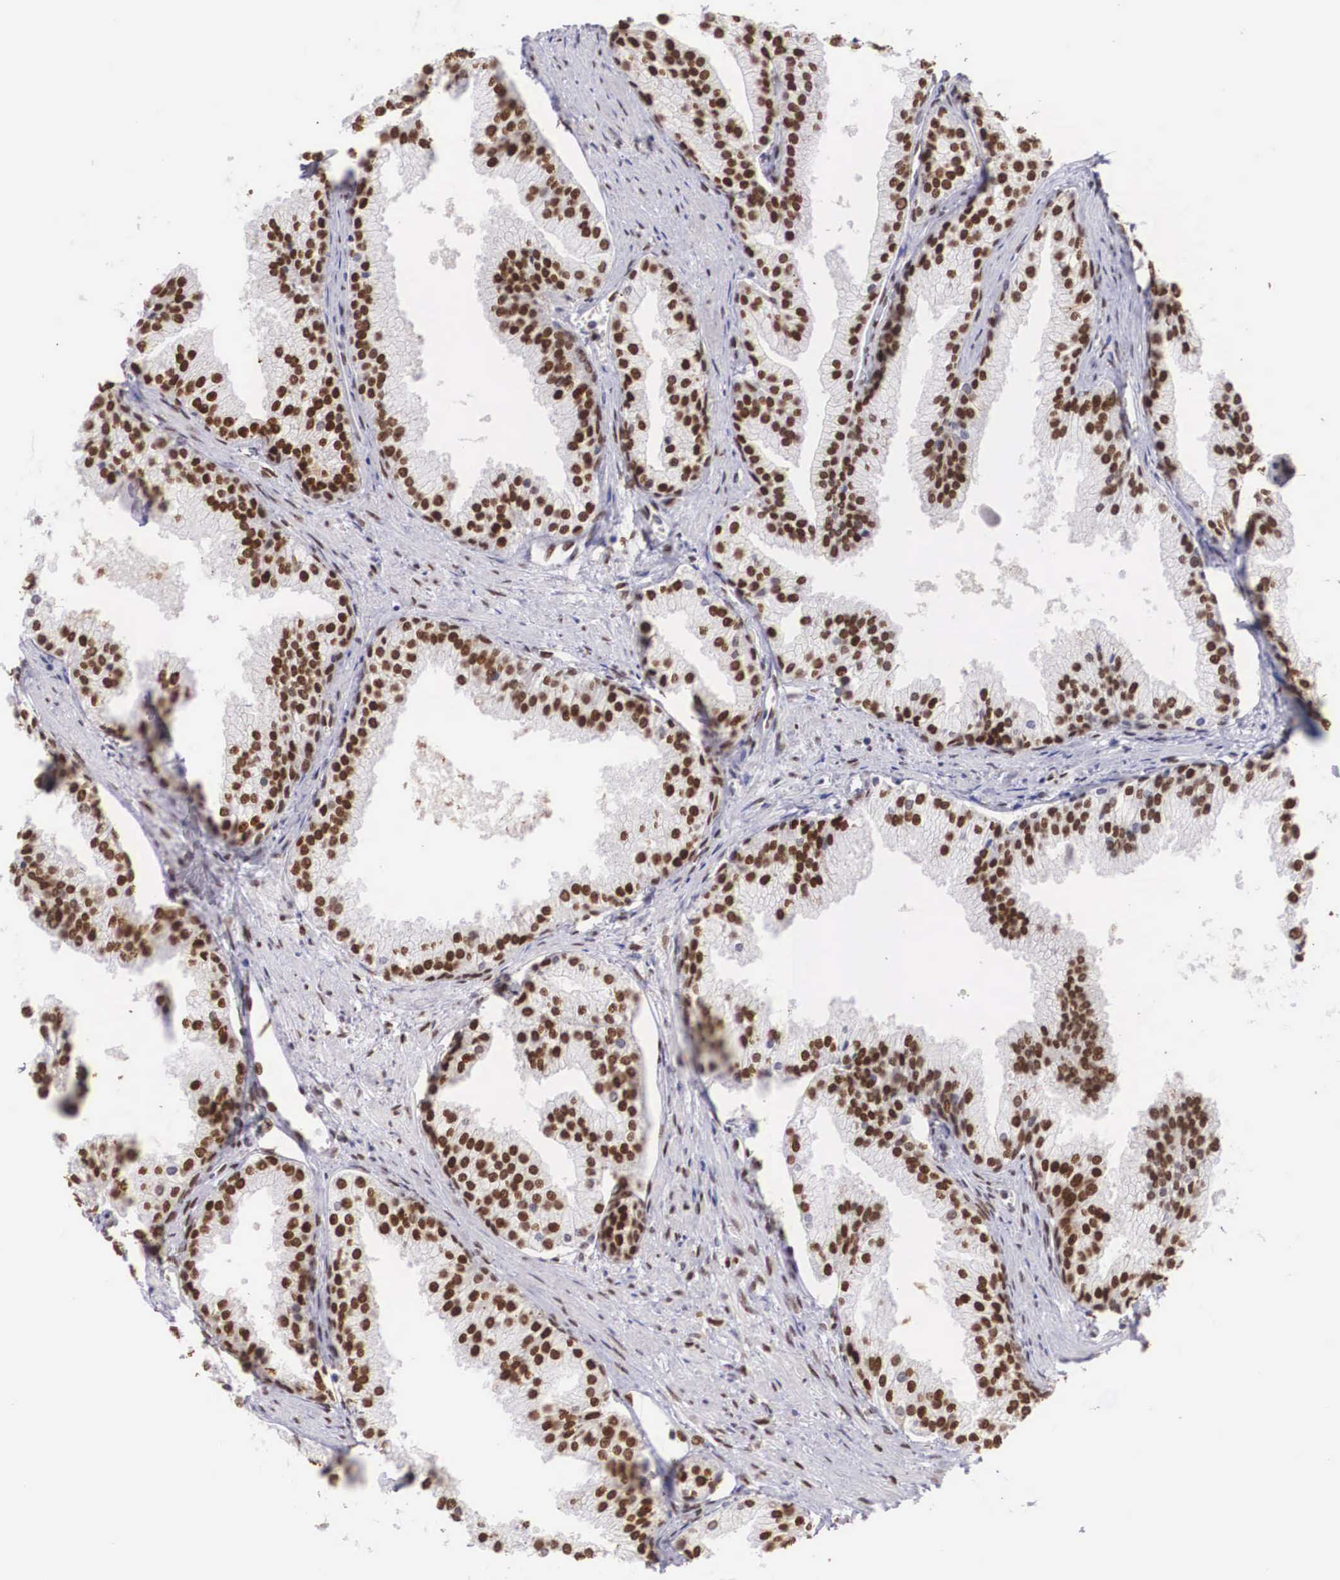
{"staining": {"intensity": "strong", "quantity": ">75%", "location": "nuclear"}, "tissue": "prostate", "cell_type": "Glandular cells", "image_type": "normal", "snomed": [{"axis": "morphology", "description": "Normal tissue, NOS"}, {"axis": "topography", "description": "Prostate"}], "caption": "Approximately >75% of glandular cells in unremarkable human prostate reveal strong nuclear protein expression as visualized by brown immunohistochemical staining.", "gene": "HMGN5", "patient": {"sex": "male", "age": 68}}